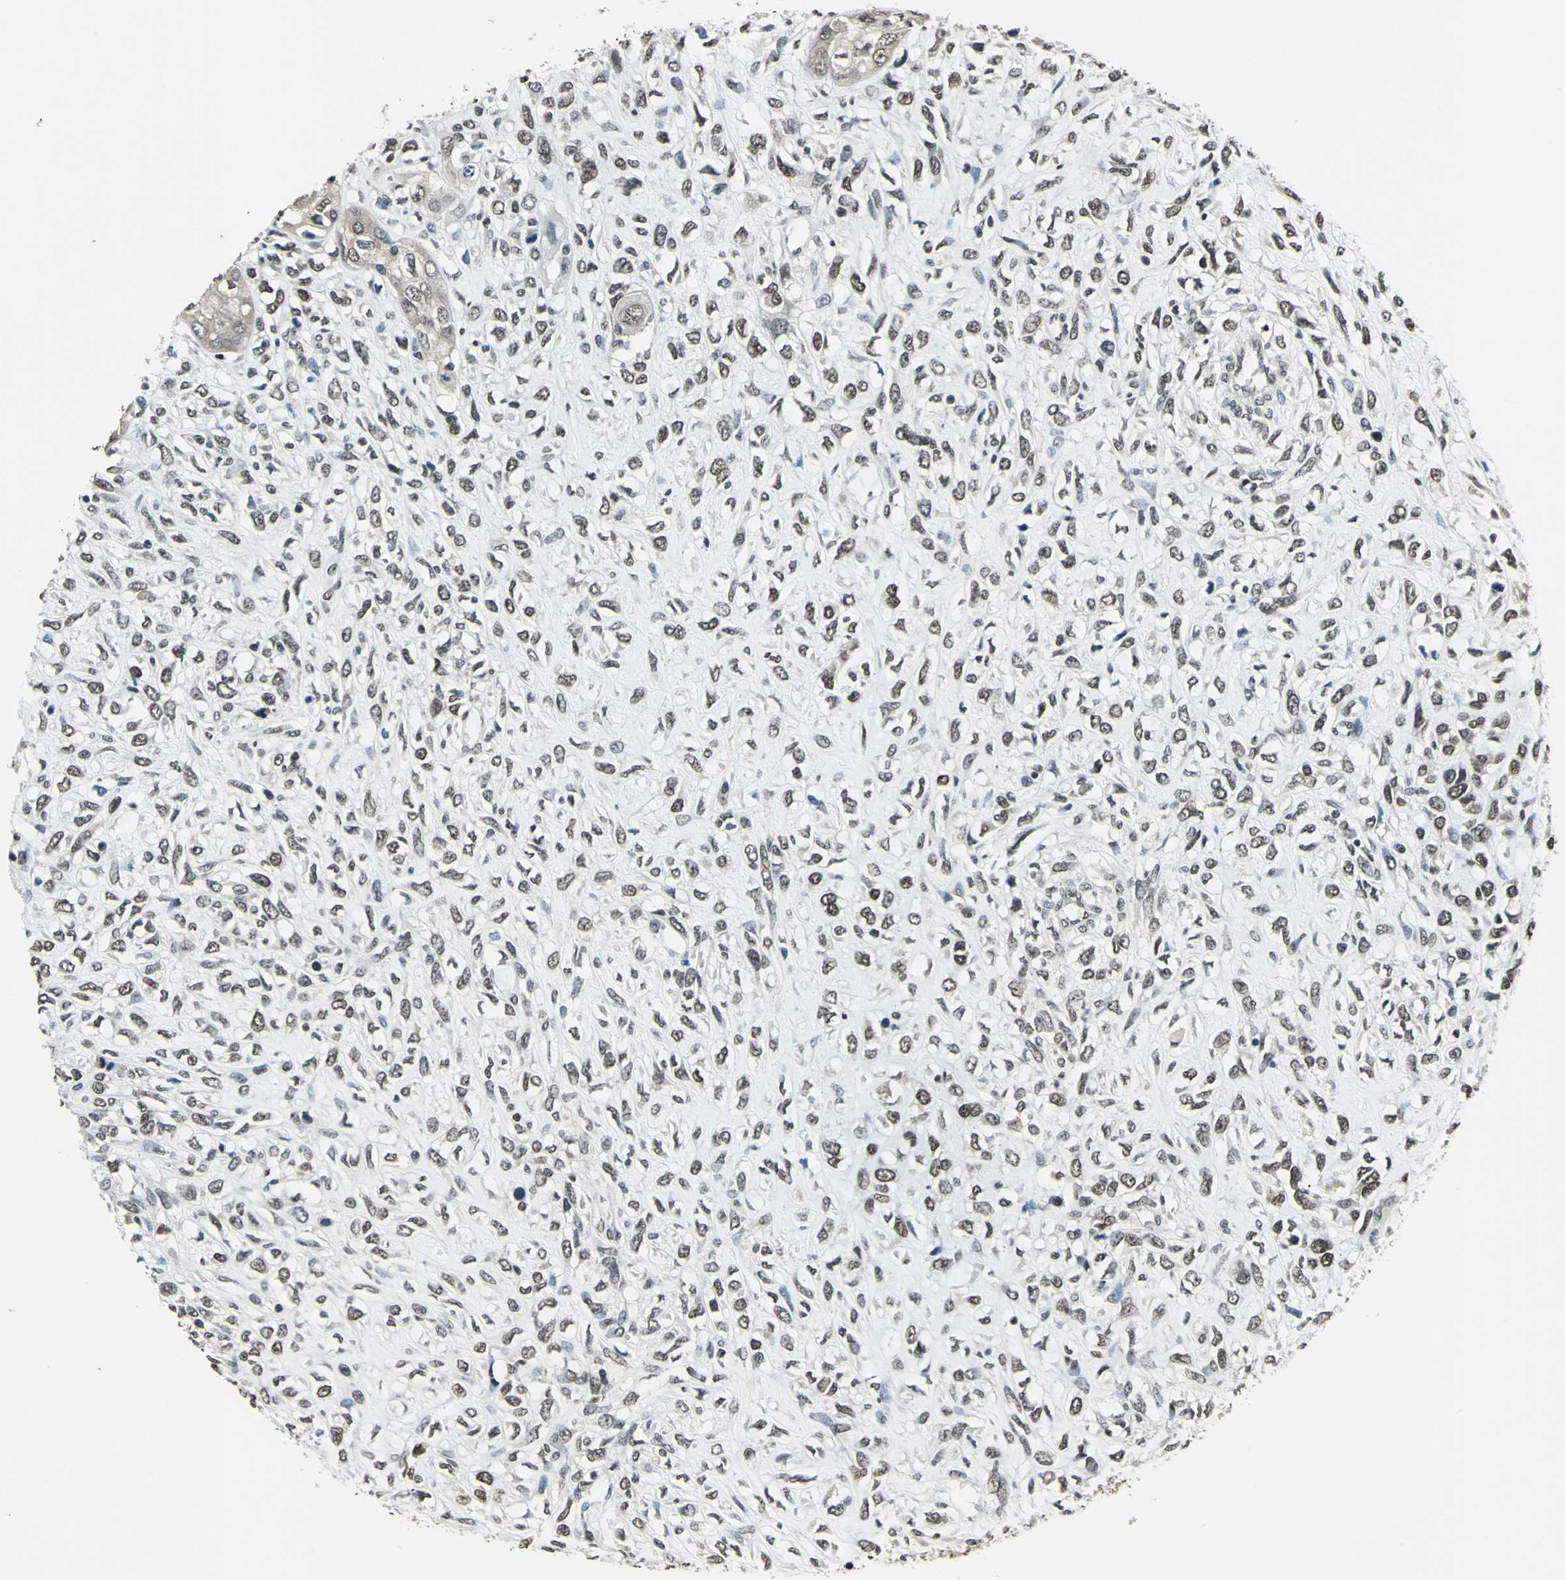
{"staining": {"intensity": "moderate", "quantity": ">75%", "location": "nuclear"}, "tissue": "head and neck cancer", "cell_type": "Tumor cells", "image_type": "cancer", "snomed": [{"axis": "morphology", "description": "Necrosis, NOS"}, {"axis": "morphology", "description": "Neoplasm, malignant, NOS"}, {"axis": "topography", "description": "Salivary gland"}, {"axis": "topography", "description": "Head-Neck"}], "caption": "Immunohistochemical staining of human head and neck cancer (malignant neoplasm) displays medium levels of moderate nuclear expression in about >75% of tumor cells.", "gene": "RBM14", "patient": {"sex": "male", "age": 43}}